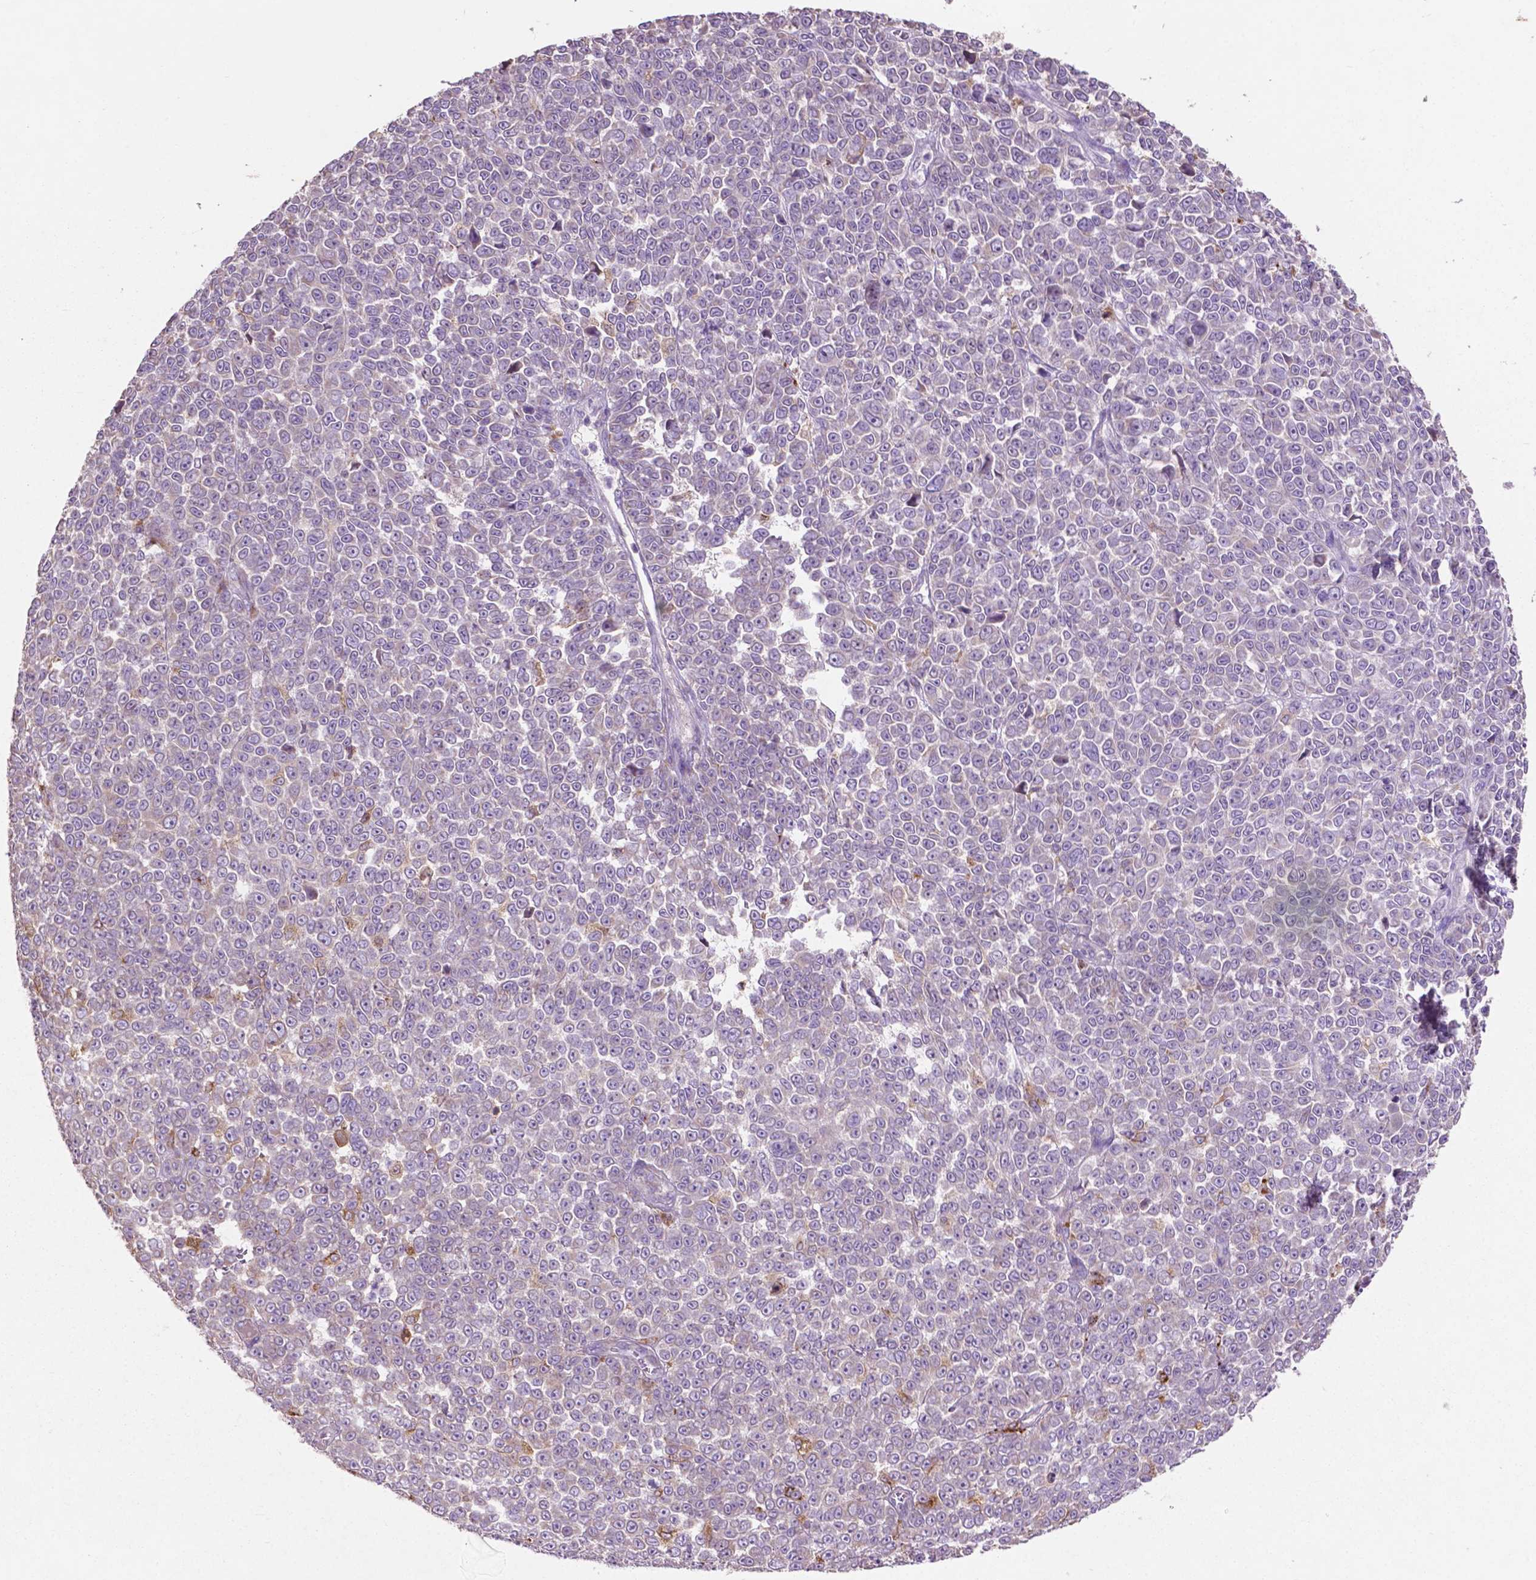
{"staining": {"intensity": "negative", "quantity": "none", "location": "none"}, "tissue": "melanoma", "cell_type": "Tumor cells", "image_type": "cancer", "snomed": [{"axis": "morphology", "description": "Malignant melanoma, NOS"}, {"axis": "topography", "description": "Skin"}], "caption": "This is a micrograph of IHC staining of melanoma, which shows no positivity in tumor cells. (Stains: DAB (3,3'-diaminobenzidine) IHC with hematoxylin counter stain, Microscopy: brightfield microscopy at high magnification).", "gene": "MBTPS1", "patient": {"sex": "female", "age": 95}}